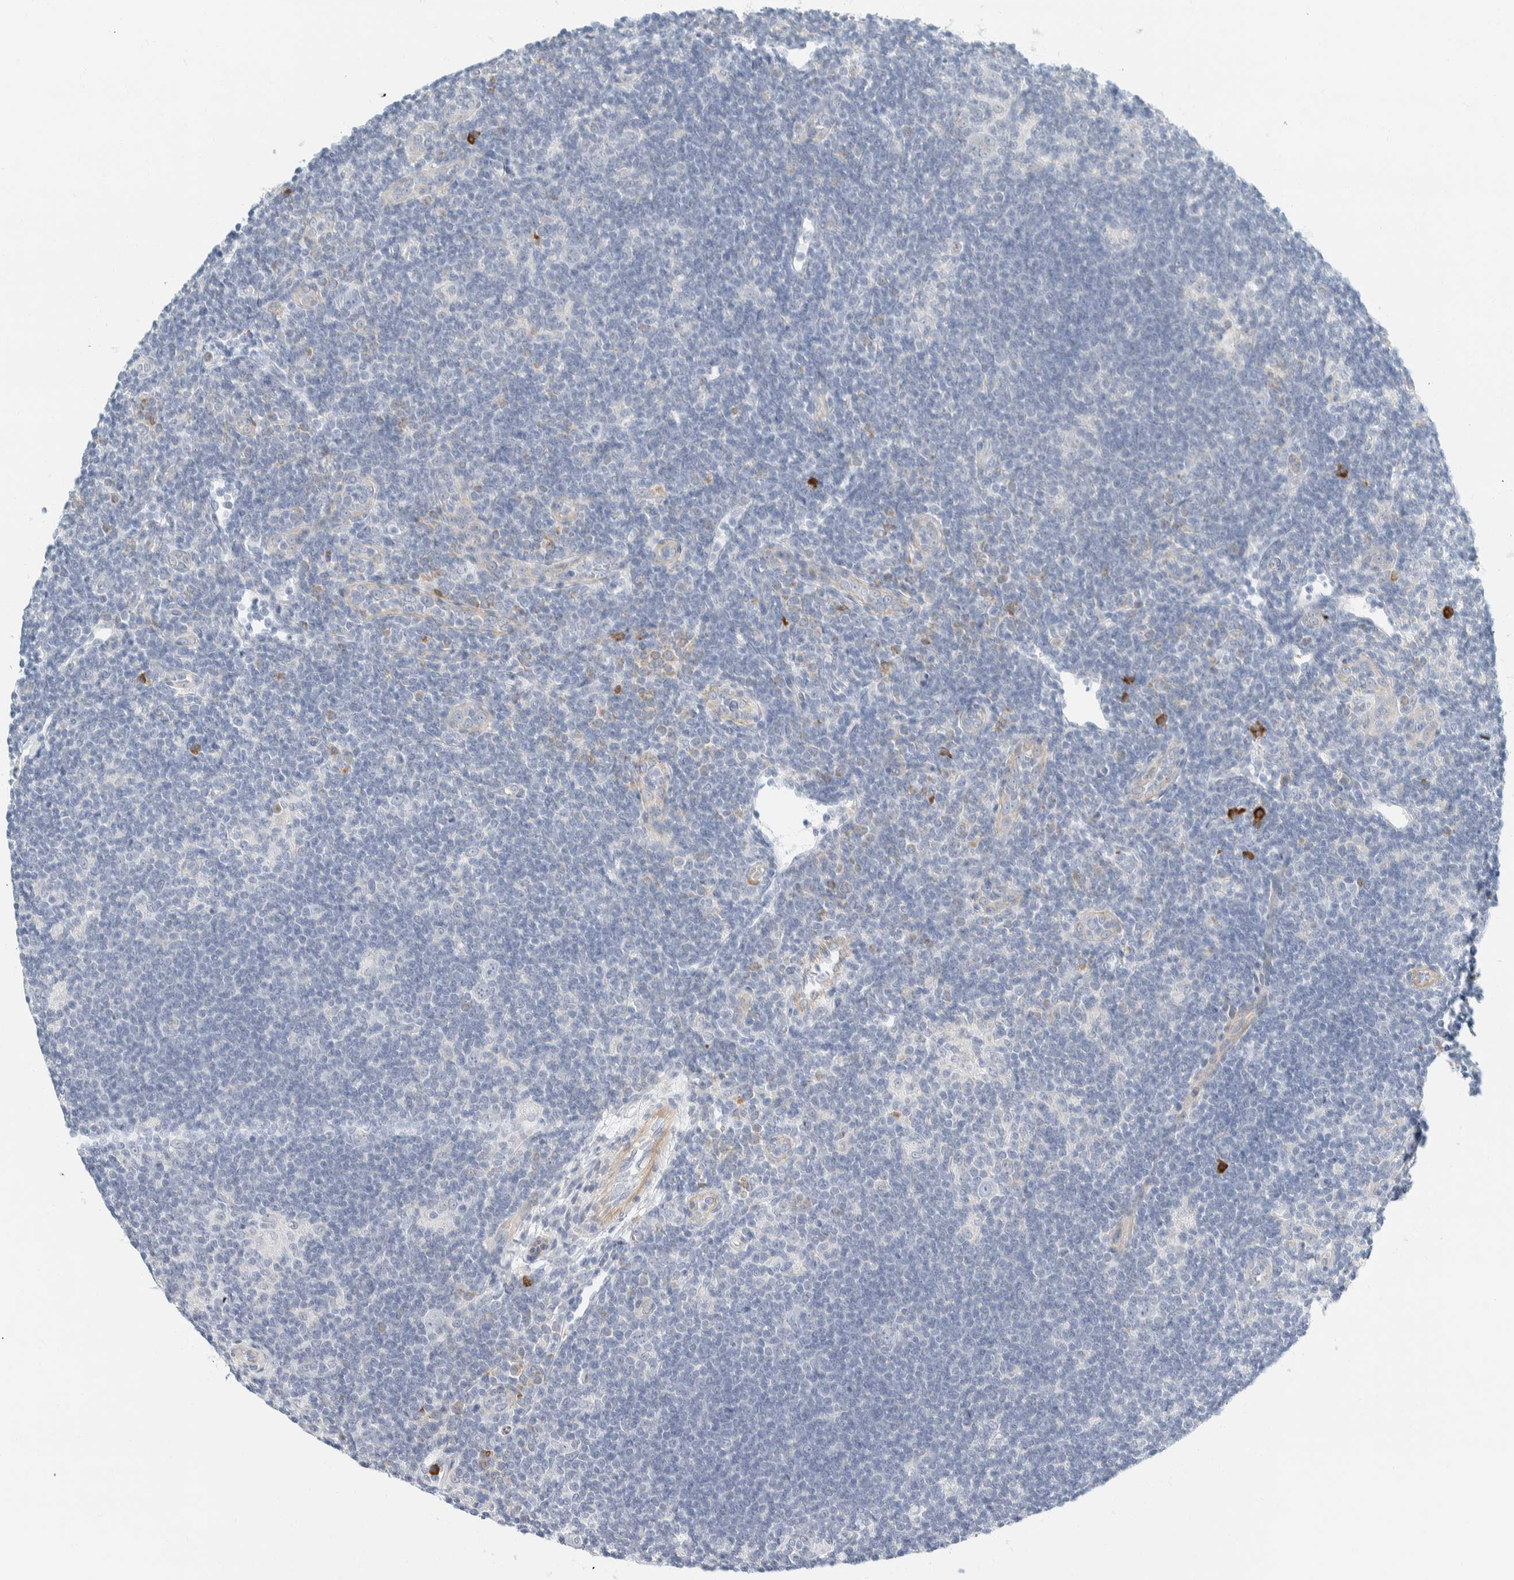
{"staining": {"intensity": "negative", "quantity": "none", "location": "none"}, "tissue": "lymphoma", "cell_type": "Tumor cells", "image_type": "cancer", "snomed": [{"axis": "morphology", "description": "Hodgkin's disease, NOS"}, {"axis": "topography", "description": "Lymph node"}], "caption": "Immunohistochemical staining of Hodgkin's disease reveals no significant positivity in tumor cells.", "gene": "ARHGAP27", "patient": {"sex": "female", "age": 57}}